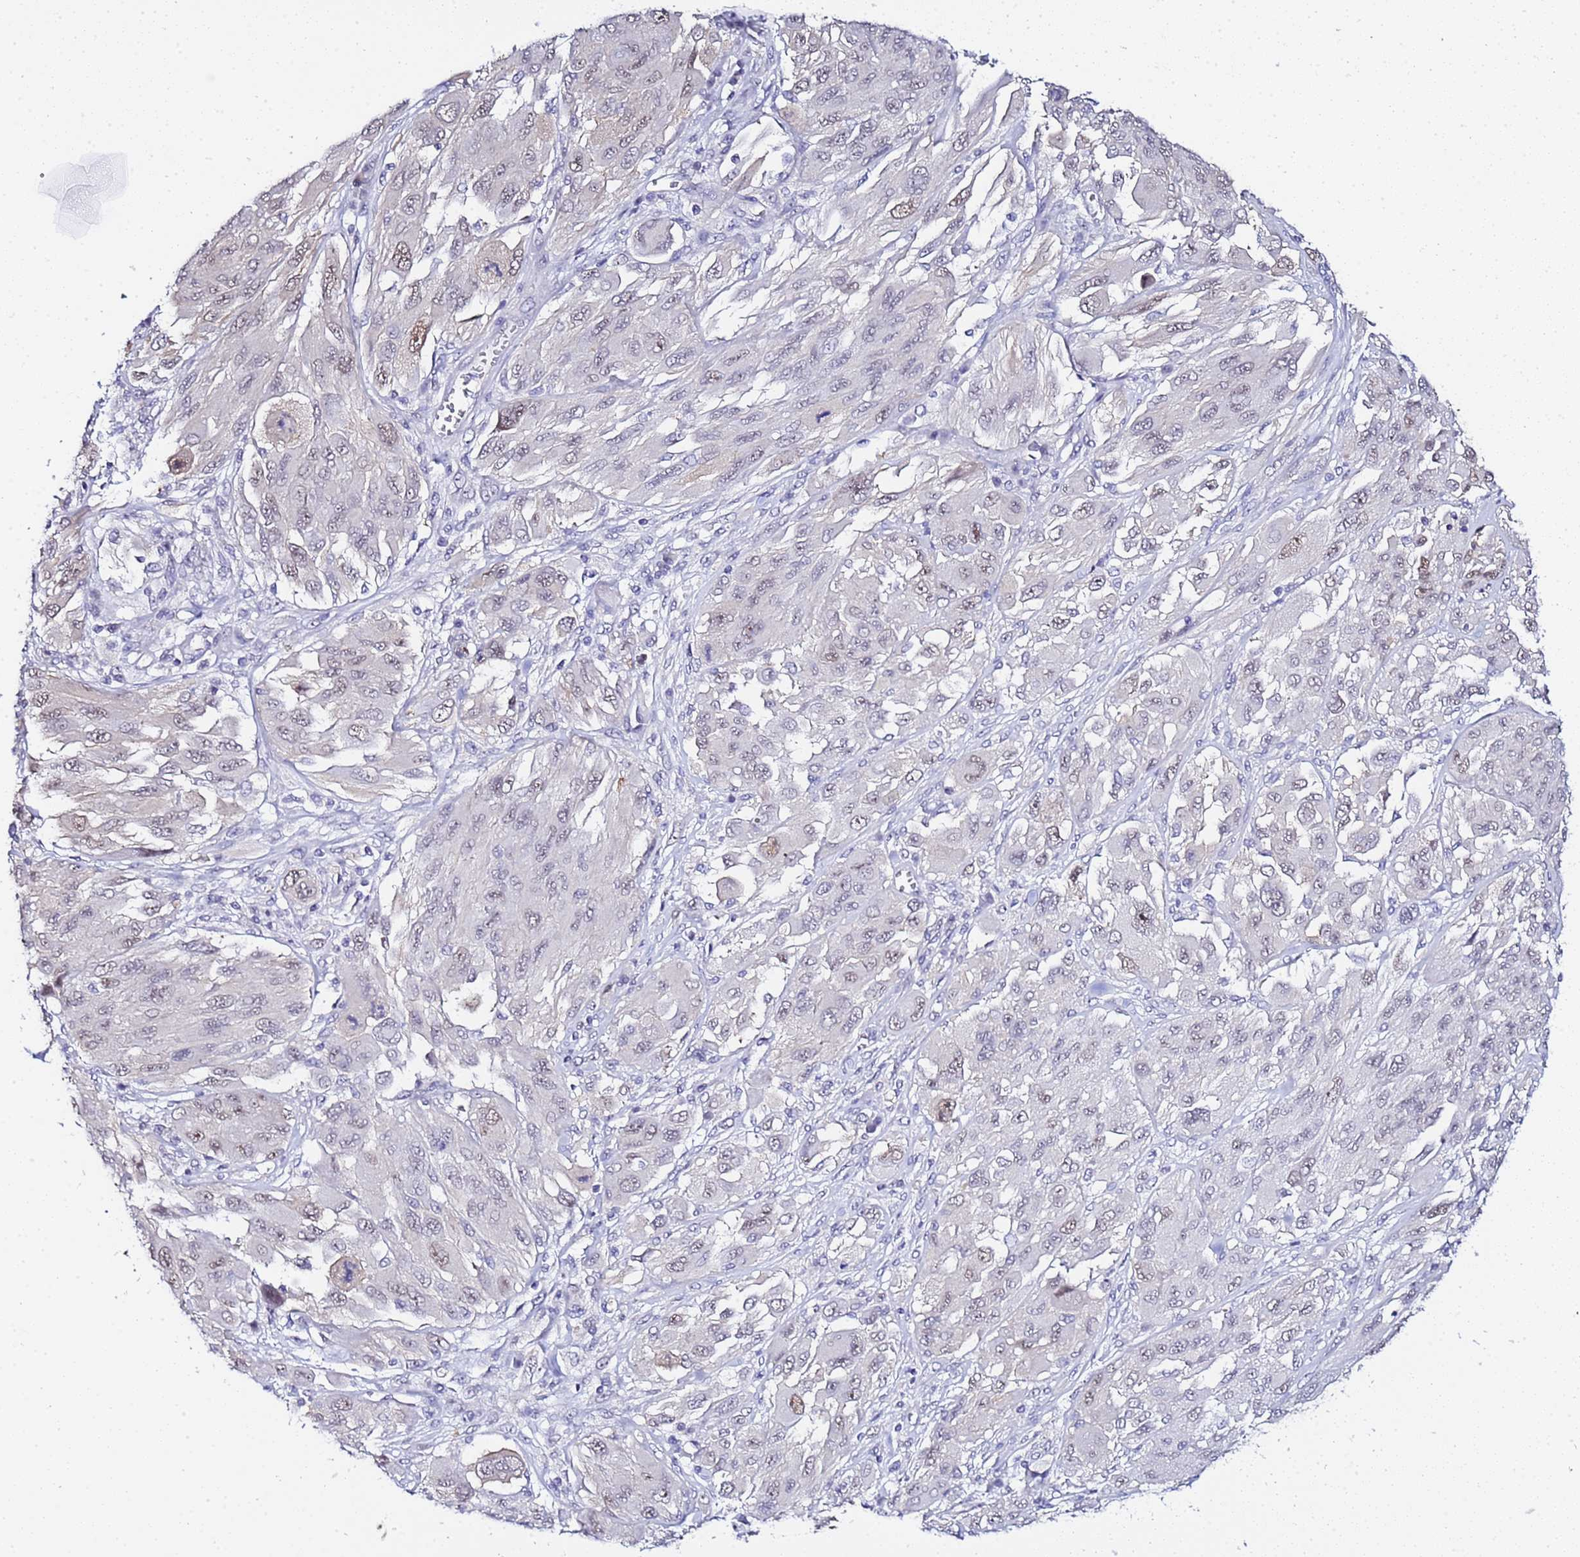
{"staining": {"intensity": "weak", "quantity": "25%-75%", "location": "nuclear"}, "tissue": "melanoma", "cell_type": "Tumor cells", "image_type": "cancer", "snomed": [{"axis": "morphology", "description": "Malignant melanoma, NOS"}, {"axis": "topography", "description": "Skin"}], "caption": "Protein expression analysis of malignant melanoma reveals weak nuclear positivity in about 25%-75% of tumor cells. Immunohistochemistry (ihc) stains the protein in brown and the nuclei are stained blue.", "gene": "ACTL6B", "patient": {"sex": "female", "age": 91}}